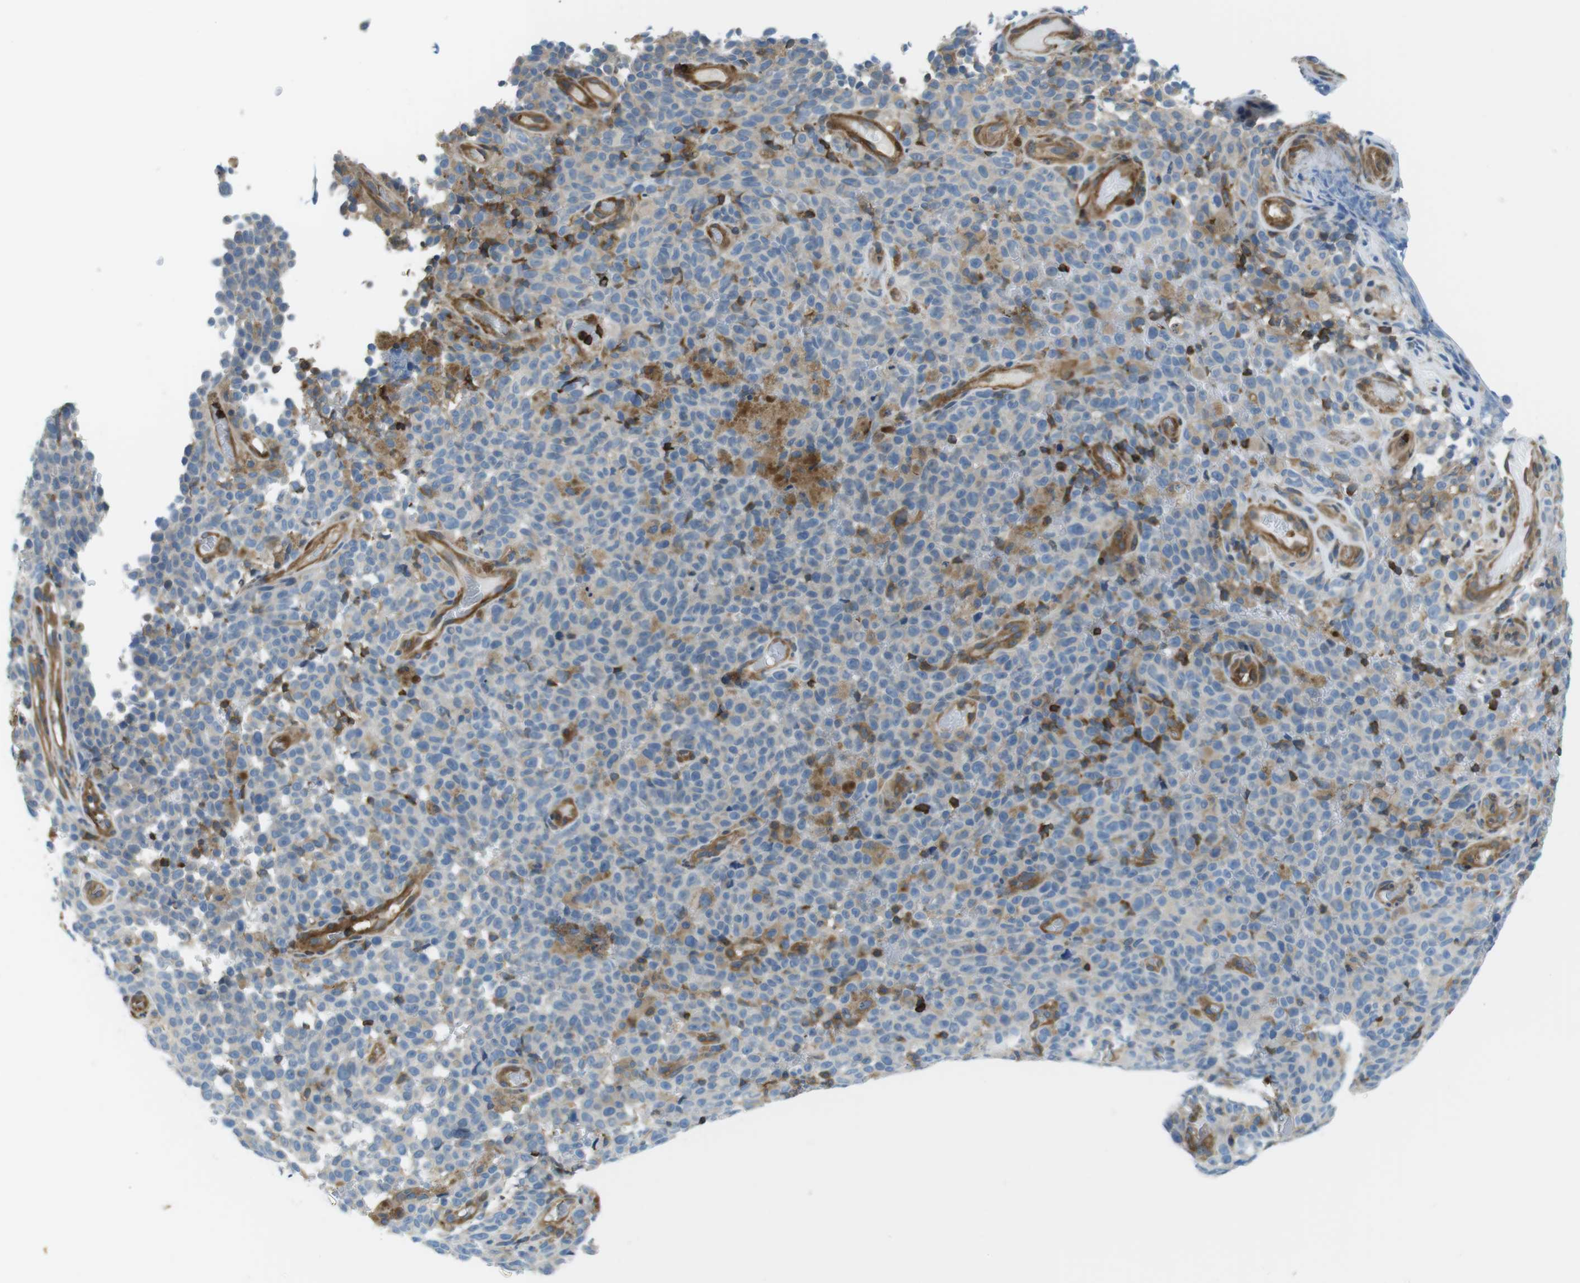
{"staining": {"intensity": "weak", "quantity": "<25%", "location": "cytoplasmic/membranous"}, "tissue": "melanoma", "cell_type": "Tumor cells", "image_type": "cancer", "snomed": [{"axis": "morphology", "description": "Malignant melanoma, NOS"}, {"axis": "topography", "description": "Skin"}], "caption": "A high-resolution micrograph shows immunohistochemistry (IHC) staining of melanoma, which reveals no significant positivity in tumor cells.", "gene": "TES", "patient": {"sex": "female", "age": 82}}